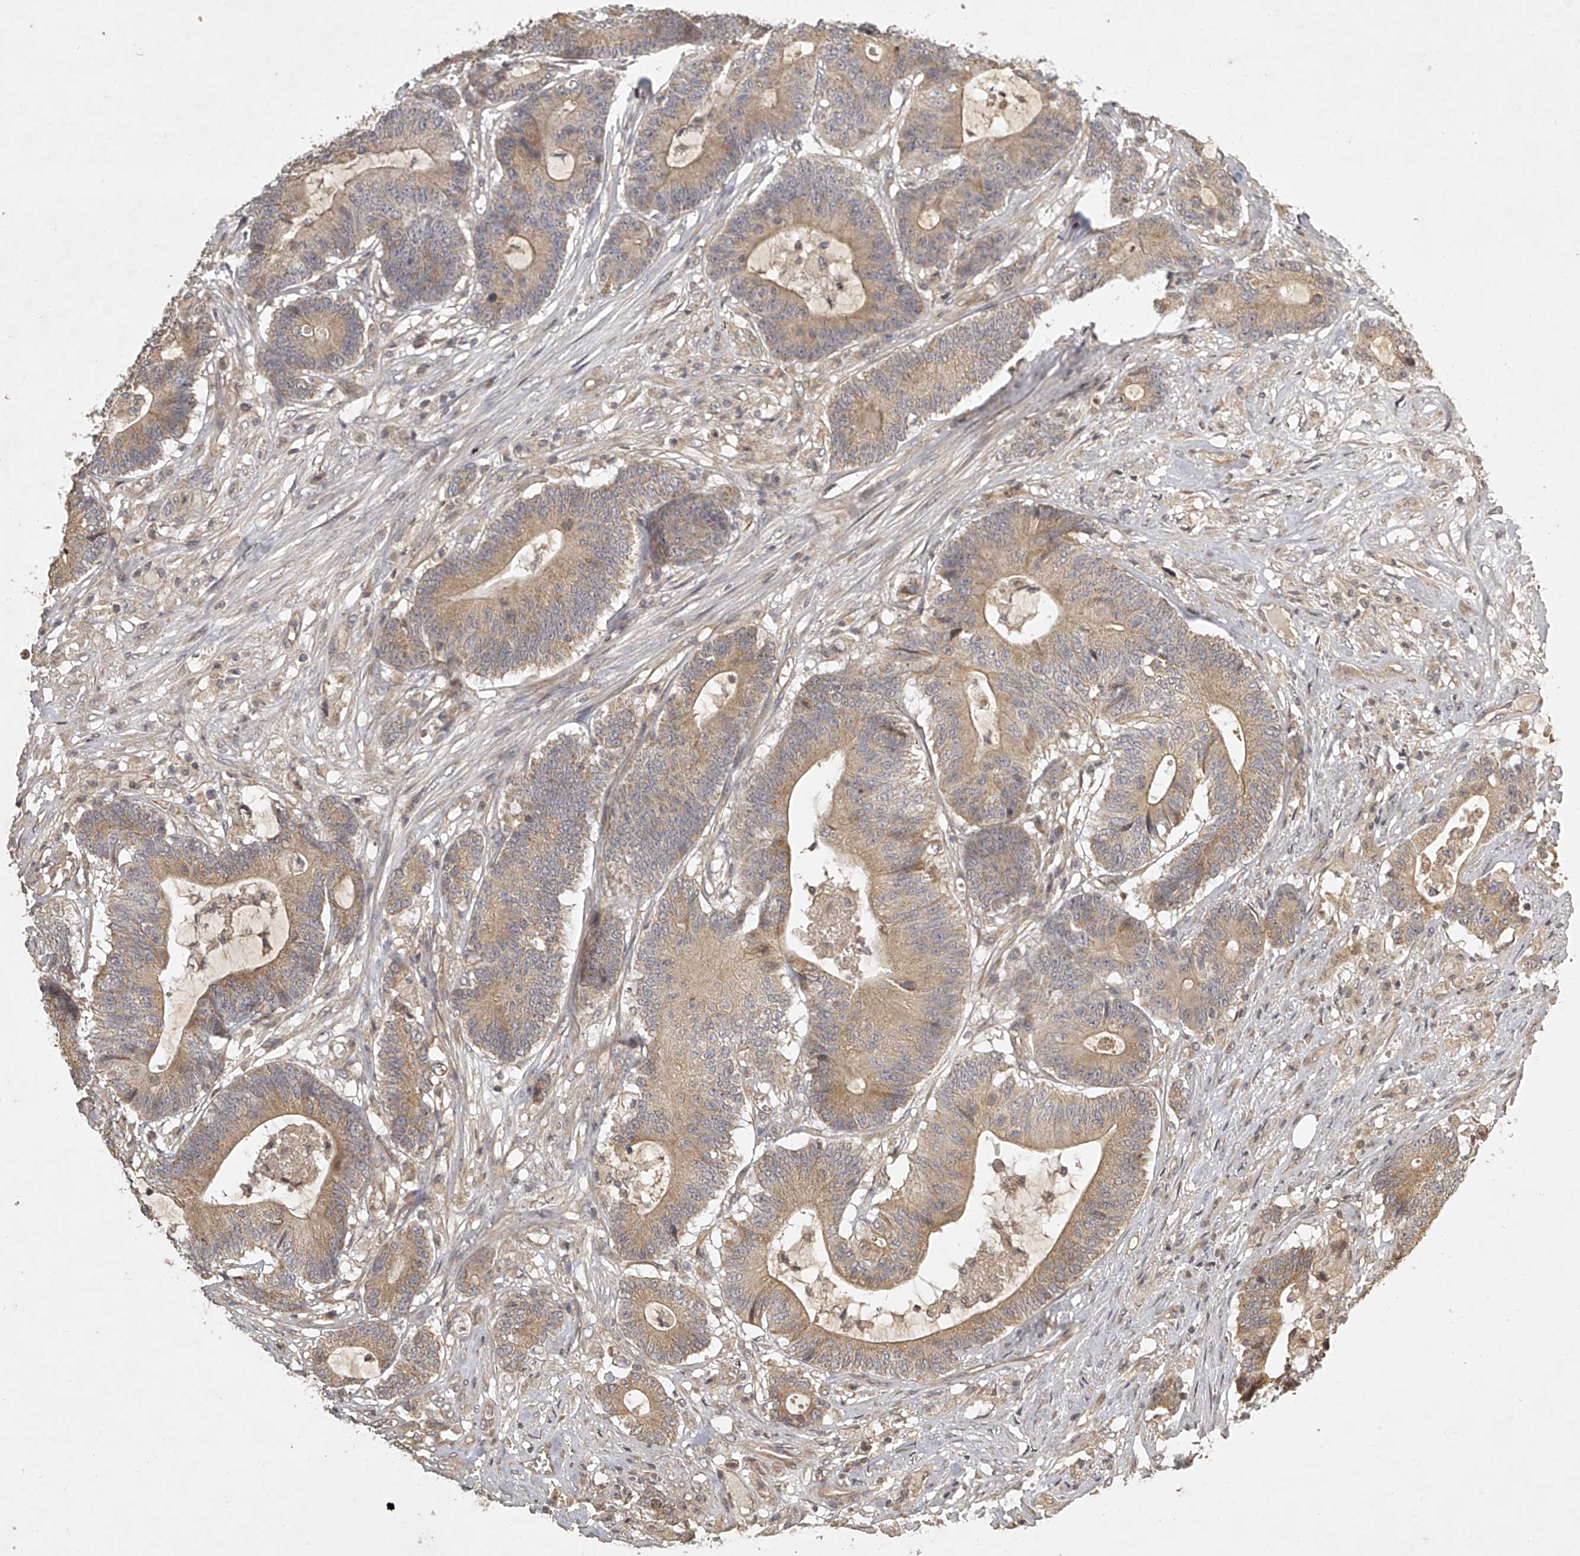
{"staining": {"intensity": "moderate", "quantity": ">75%", "location": "cytoplasmic/membranous"}, "tissue": "colorectal cancer", "cell_type": "Tumor cells", "image_type": "cancer", "snomed": [{"axis": "morphology", "description": "Adenocarcinoma, NOS"}, {"axis": "topography", "description": "Colon"}], "caption": "This histopathology image shows immunohistochemistry (IHC) staining of colorectal cancer (adenocarcinoma), with medium moderate cytoplasmic/membranous positivity in about >75% of tumor cells.", "gene": "NFS1", "patient": {"sex": "female", "age": 84}}